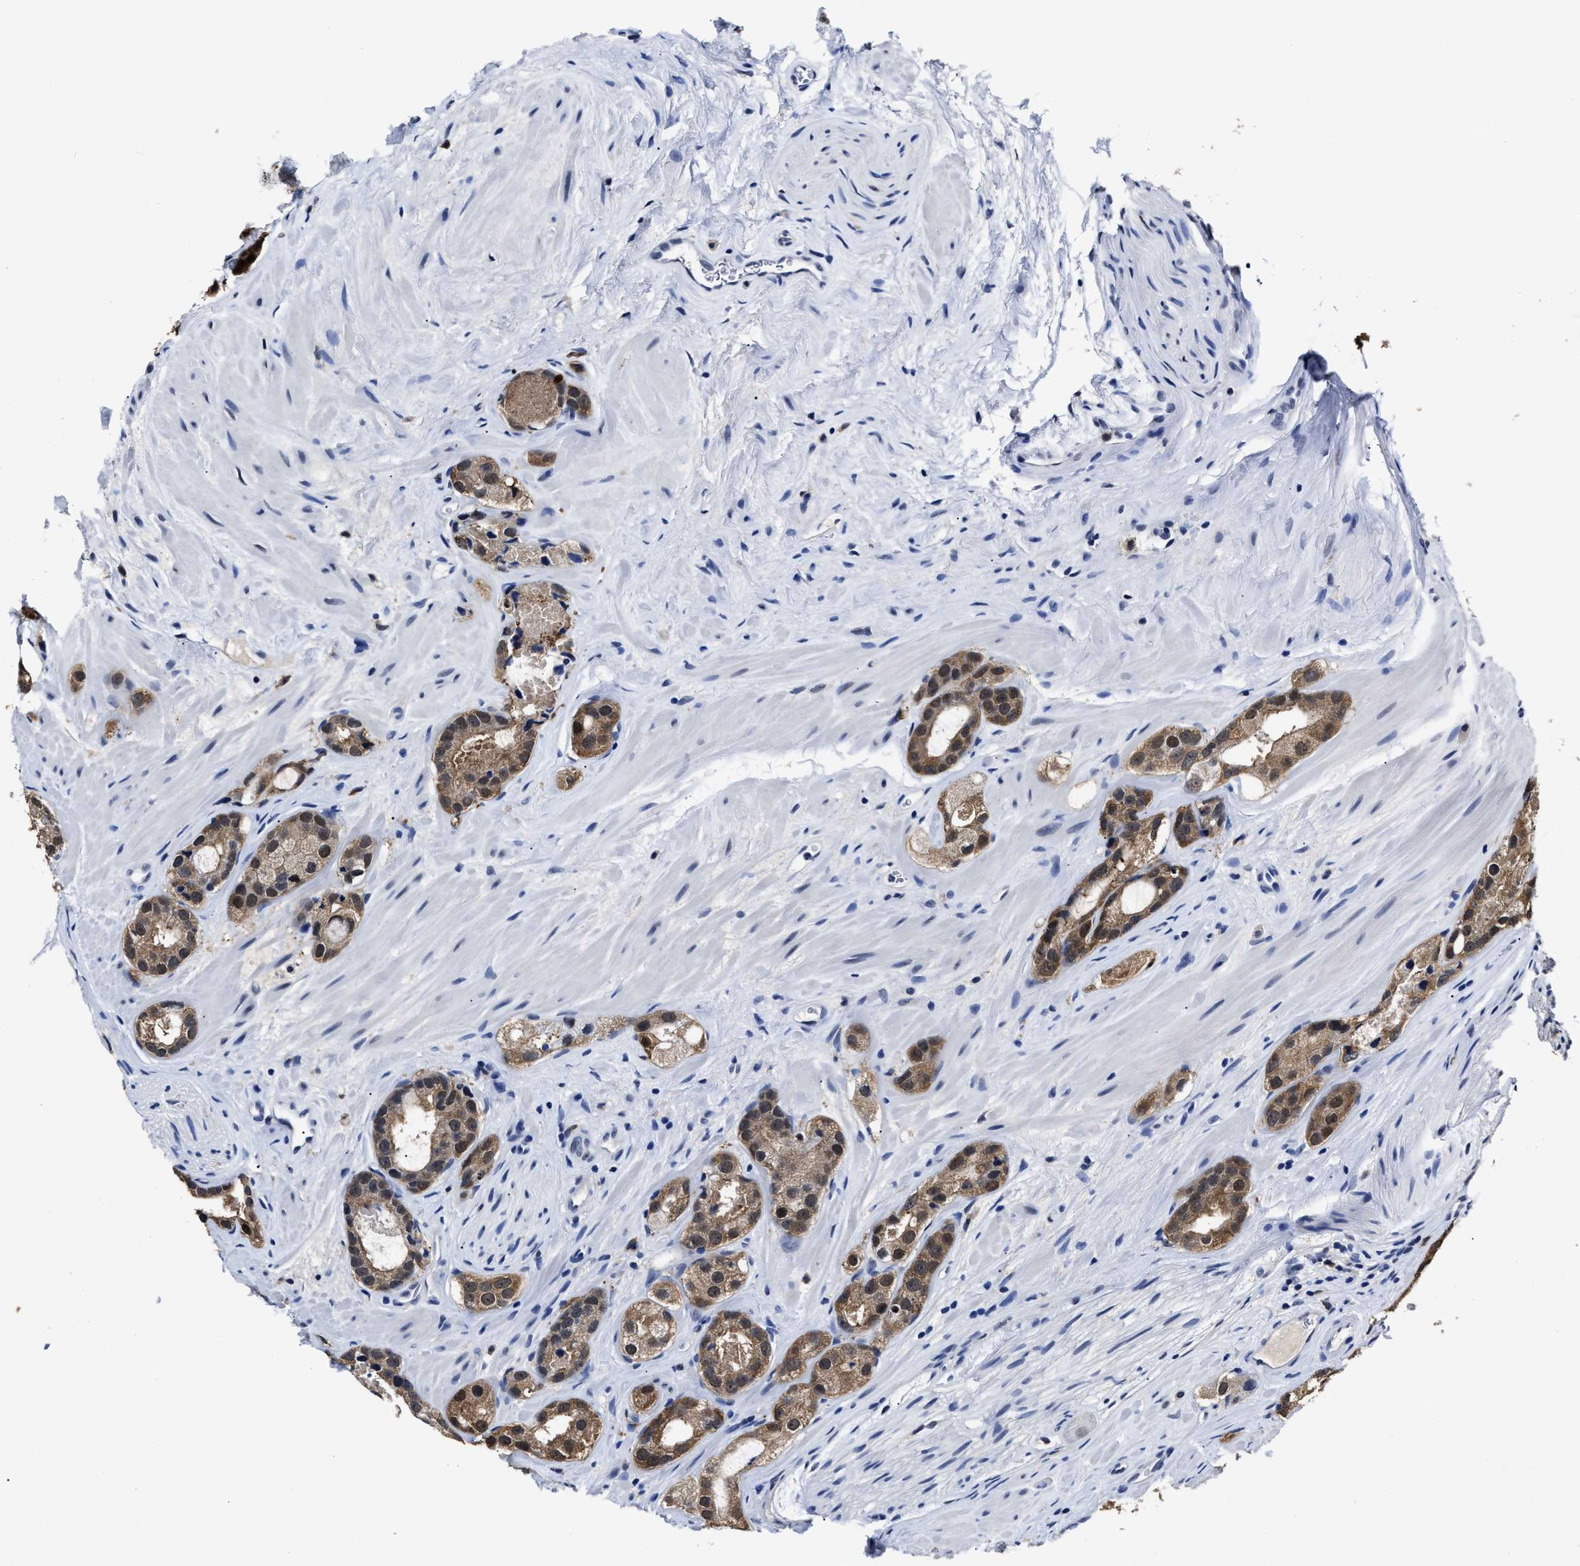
{"staining": {"intensity": "moderate", "quantity": ">75%", "location": "cytoplasmic/membranous,nuclear"}, "tissue": "prostate cancer", "cell_type": "Tumor cells", "image_type": "cancer", "snomed": [{"axis": "morphology", "description": "Adenocarcinoma, High grade"}, {"axis": "topography", "description": "Prostate"}], "caption": "Human prostate adenocarcinoma (high-grade) stained with a brown dye exhibits moderate cytoplasmic/membranous and nuclear positive expression in approximately >75% of tumor cells.", "gene": "PRPF4B", "patient": {"sex": "male", "age": 63}}